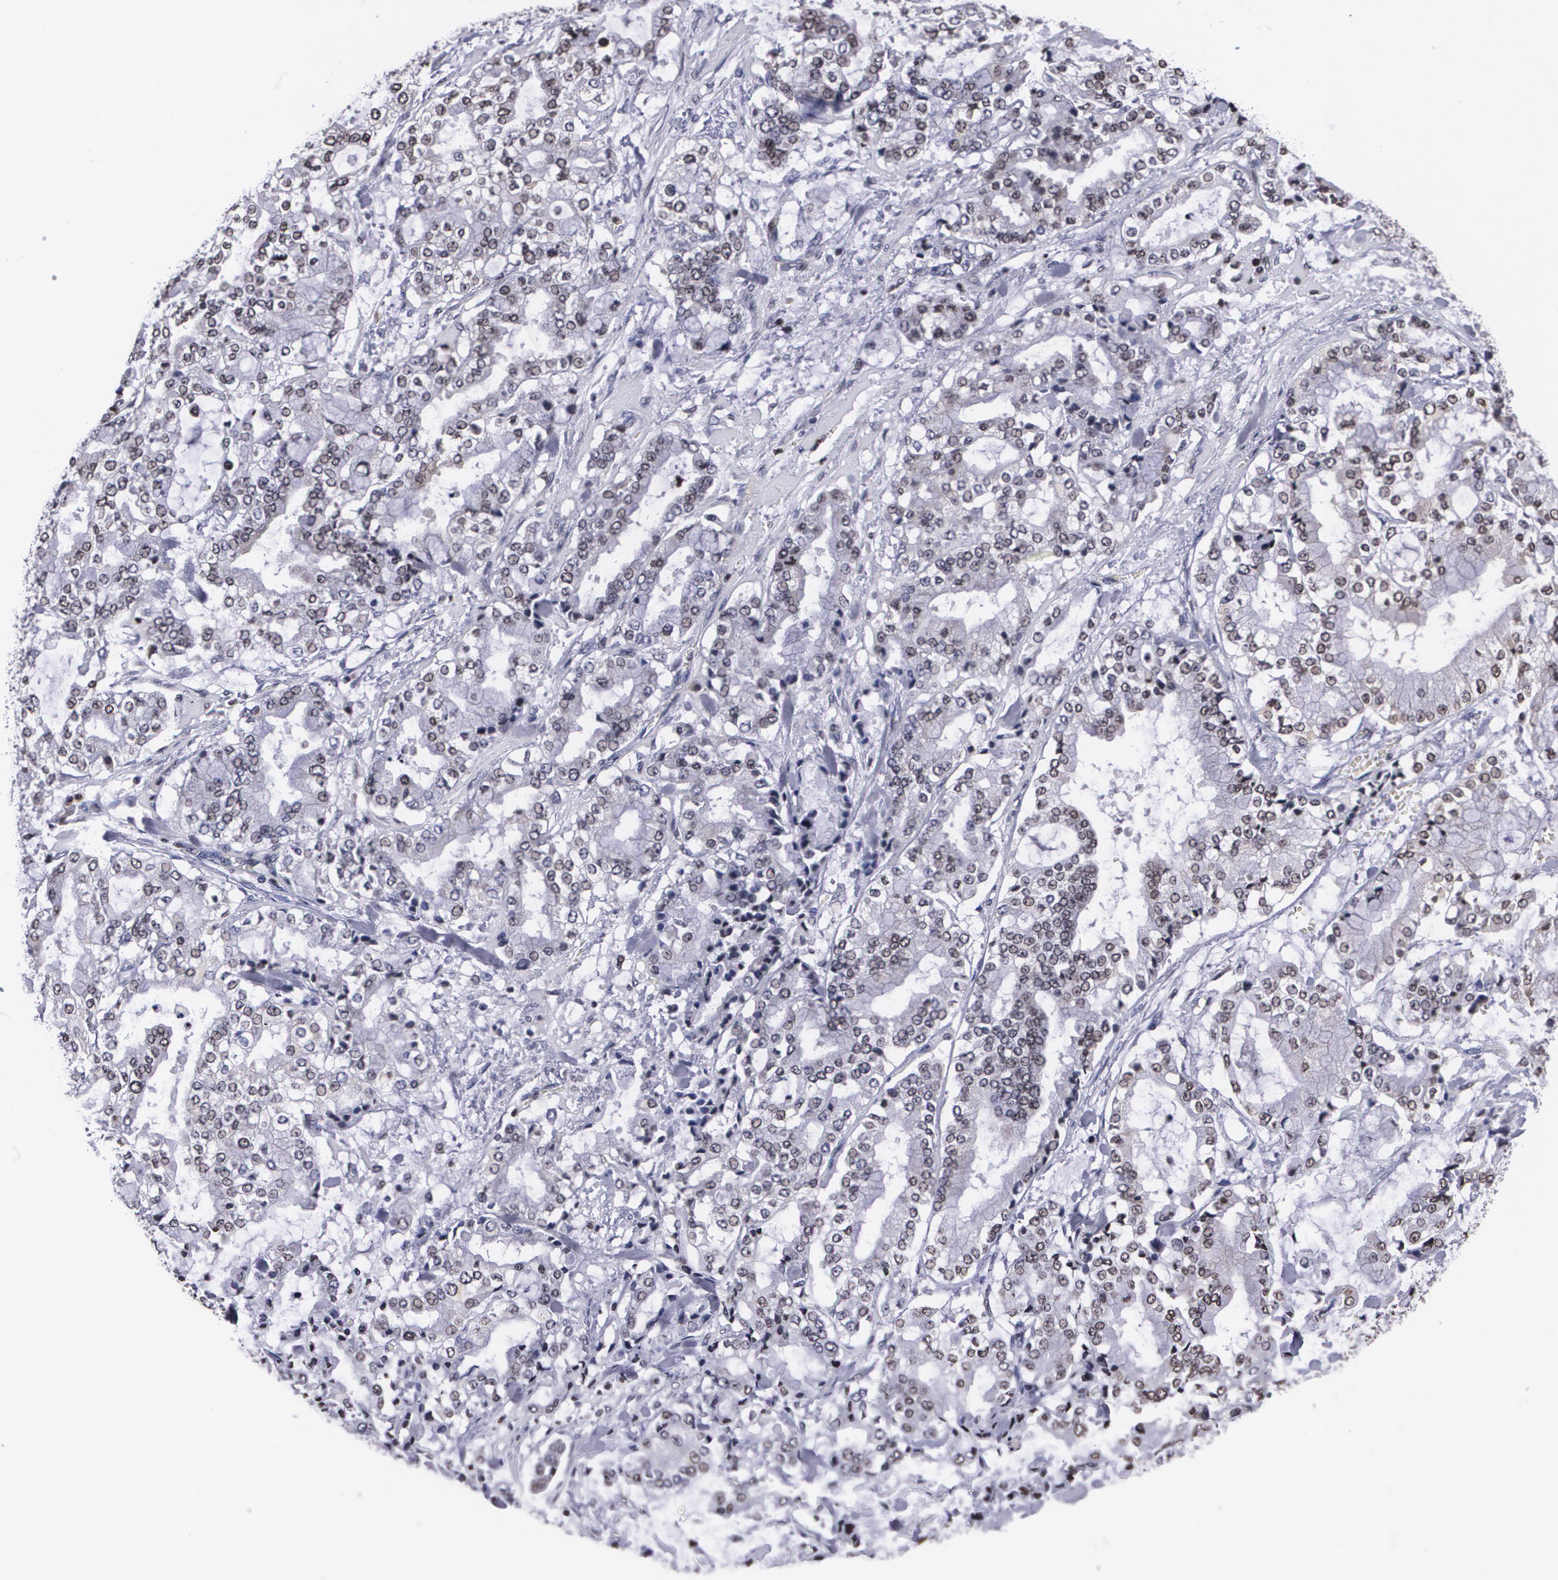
{"staining": {"intensity": "negative", "quantity": "none", "location": "none"}, "tissue": "stomach cancer", "cell_type": "Tumor cells", "image_type": "cancer", "snomed": [{"axis": "morphology", "description": "Normal tissue, NOS"}, {"axis": "morphology", "description": "Adenocarcinoma, NOS"}, {"axis": "topography", "description": "Stomach, upper"}, {"axis": "topography", "description": "Stomach"}], "caption": "Immunohistochemistry (IHC) micrograph of human stomach cancer (adenocarcinoma) stained for a protein (brown), which displays no expression in tumor cells.", "gene": "MVP", "patient": {"sex": "male", "age": 76}}